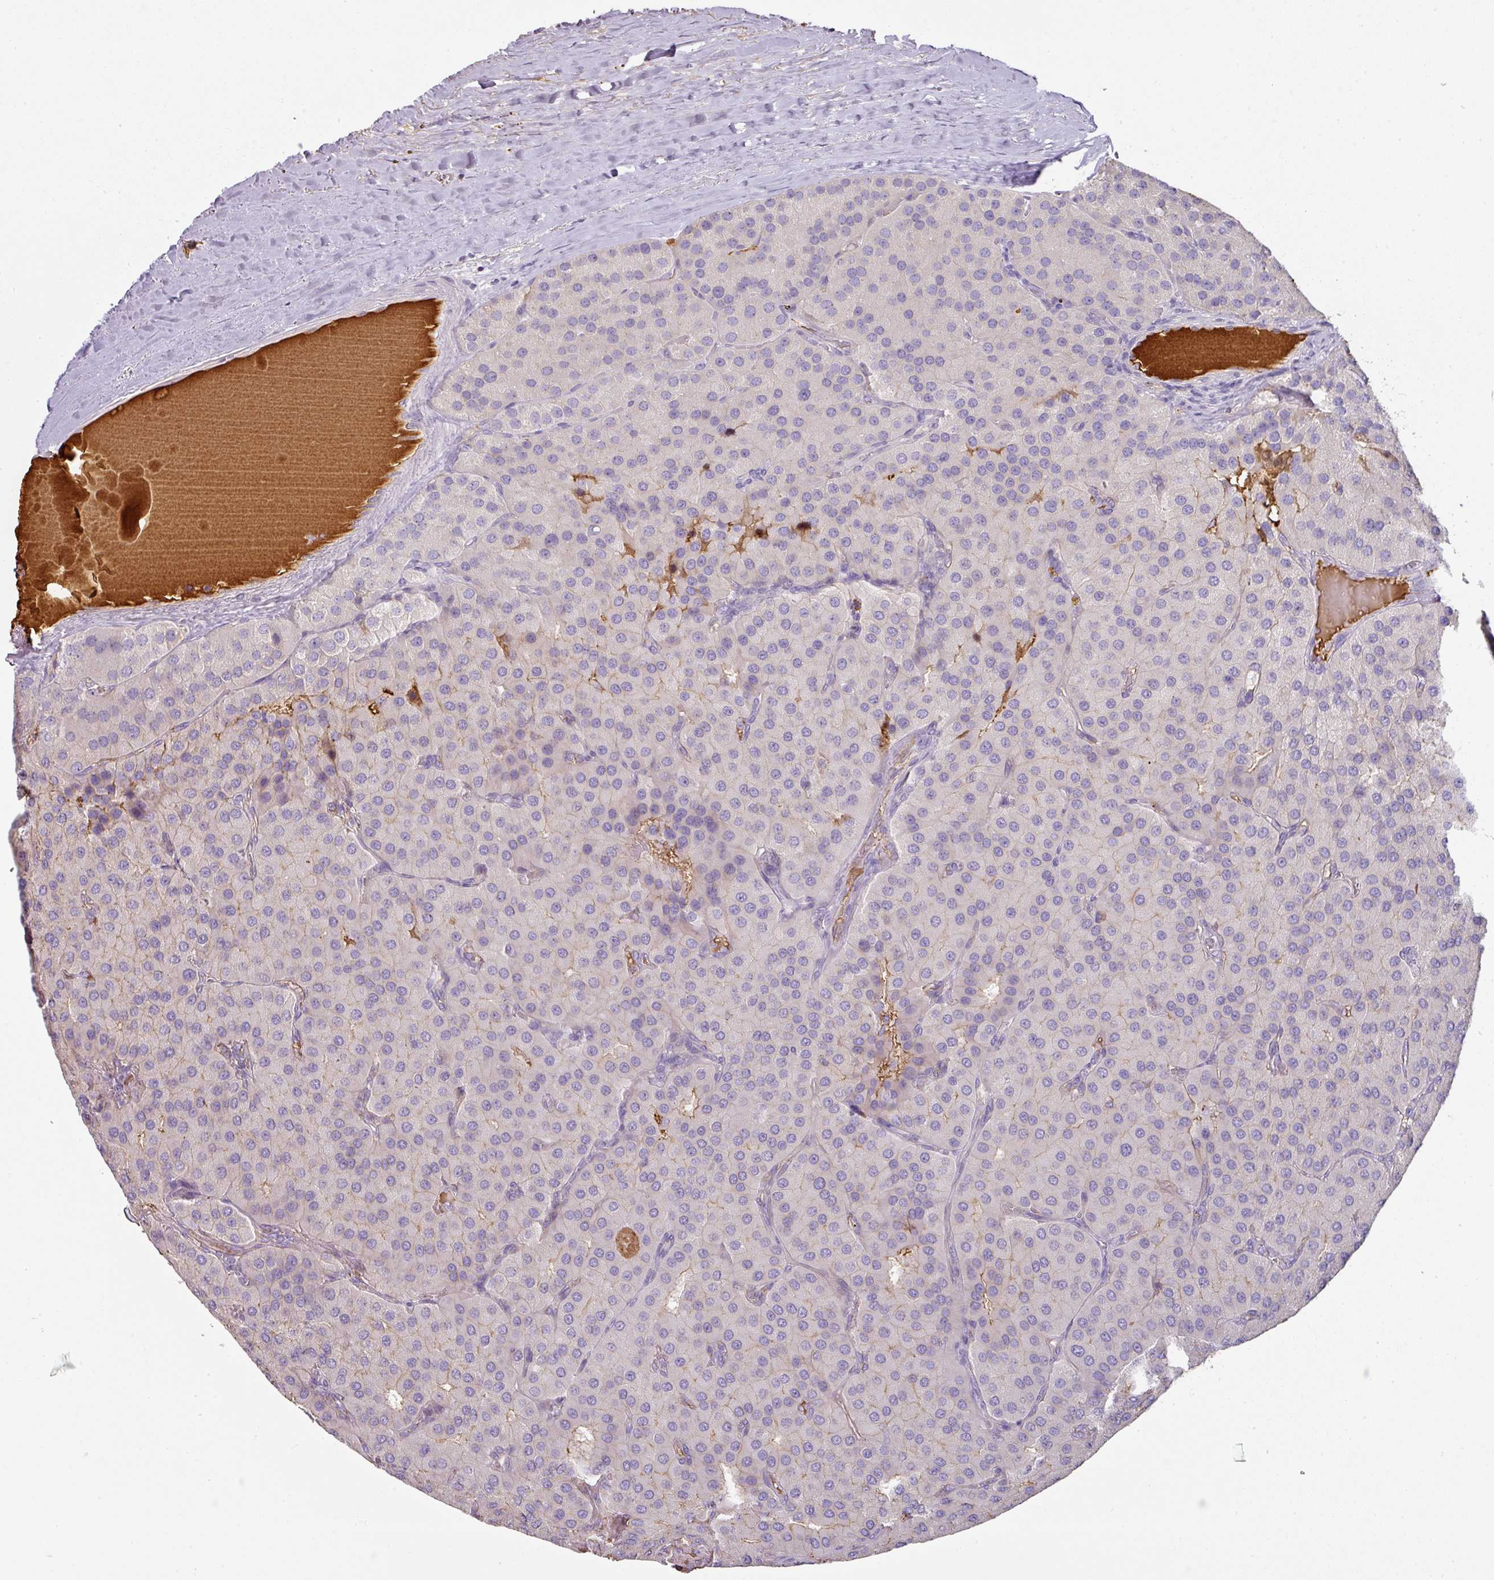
{"staining": {"intensity": "negative", "quantity": "none", "location": "none"}, "tissue": "parathyroid gland", "cell_type": "Glandular cells", "image_type": "normal", "snomed": [{"axis": "morphology", "description": "Normal tissue, NOS"}, {"axis": "morphology", "description": "Adenoma, NOS"}, {"axis": "topography", "description": "Parathyroid gland"}], "caption": "This is an immunohistochemistry (IHC) image of normal human parathyroid gland. There is no staining in glandular cells.", "gene": "CCZ1B", "patient": {"sex": "female", "age": 86}}